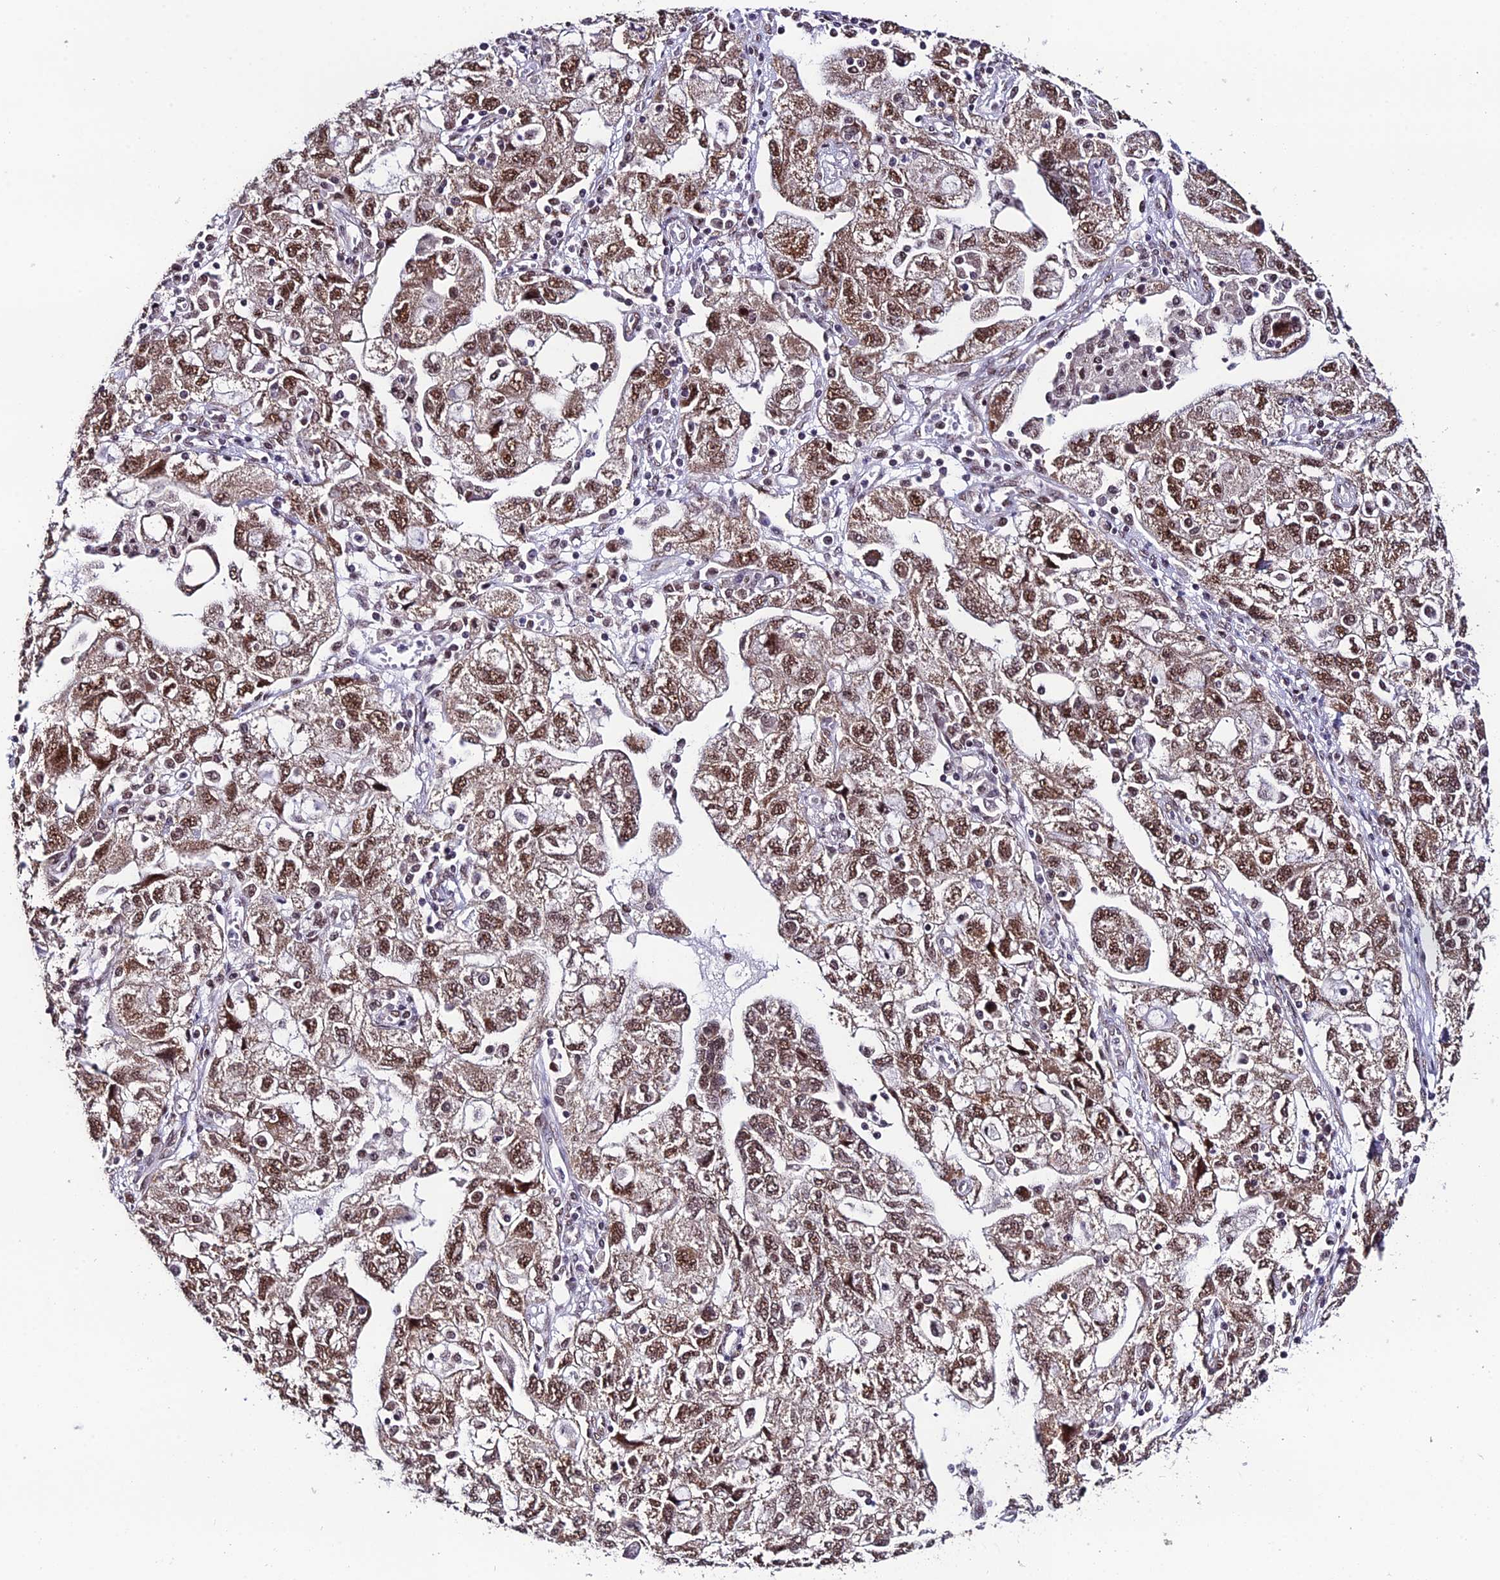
{"staining": {"intensity": "moderate", "quantity": ">75%", "location": "nuclear"}, "tissue": "ovarian cancer", "cell_type": "Tumor cells", "image_type": "cancer", "snomed": [{"axis": "morphology", "description": "Carcinoma, NOS"}, {"axis": "morphology", "description": "Cystadenocarcinoma, serous, NOS"}, {"axis": "topography", "description": "Ovary"}], "caption": "A brown stain highlights moderate nuclear positivity of a protein in human ovarian cancer tumor cells.", "gene": "THOC7", "patient": {"sex": "female", "age": 69}}